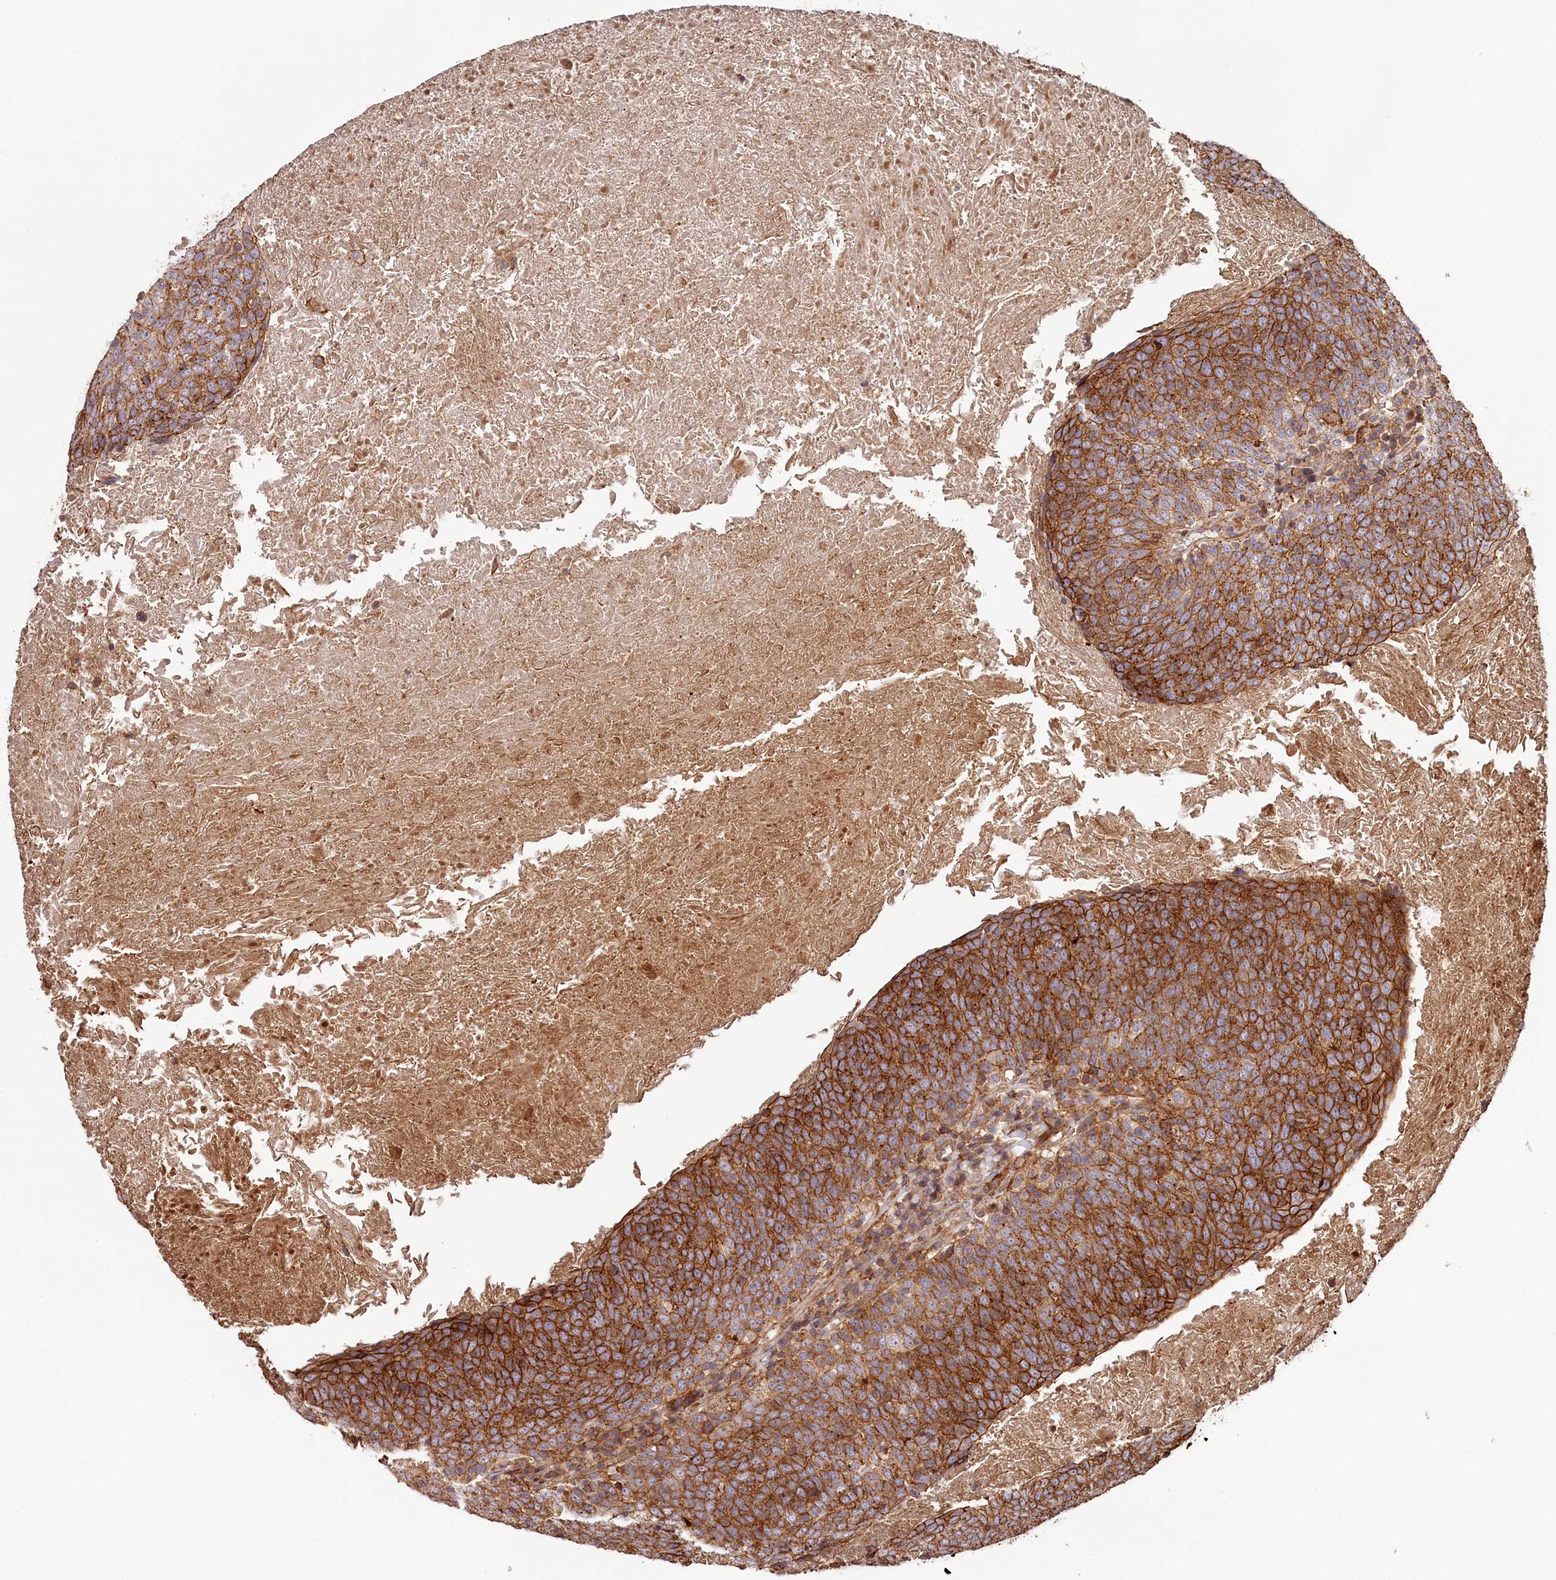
{"staining": {"intensity": "strong", "quantity": ">75%", "location": "cytoplasmic/membranous"}, "tissue": "head and neck cancer", "cell_type": "Tumor cells", "image_type": "cancer", "snomed": [{"axis": "morphology", "description": "Squamous cell carcinoma, NOS"}, {"axis": "morphology", "description": "Squamous cell carcinoma, metastatic, NOS"}, {"axis": "topography", "description": "Lymph node"}, {"axis": "topography", "description": "Head-Neck"}], "caption": "An image showing strong cytoplasmic/membranous positivity in about >75% of tumor cells in head and neck metastatic squamous cell carcinoma, as visualized by brown immunohistochemical staining.", "gene": "KIF14", "patient": {"sex": "male", "age": 62}}